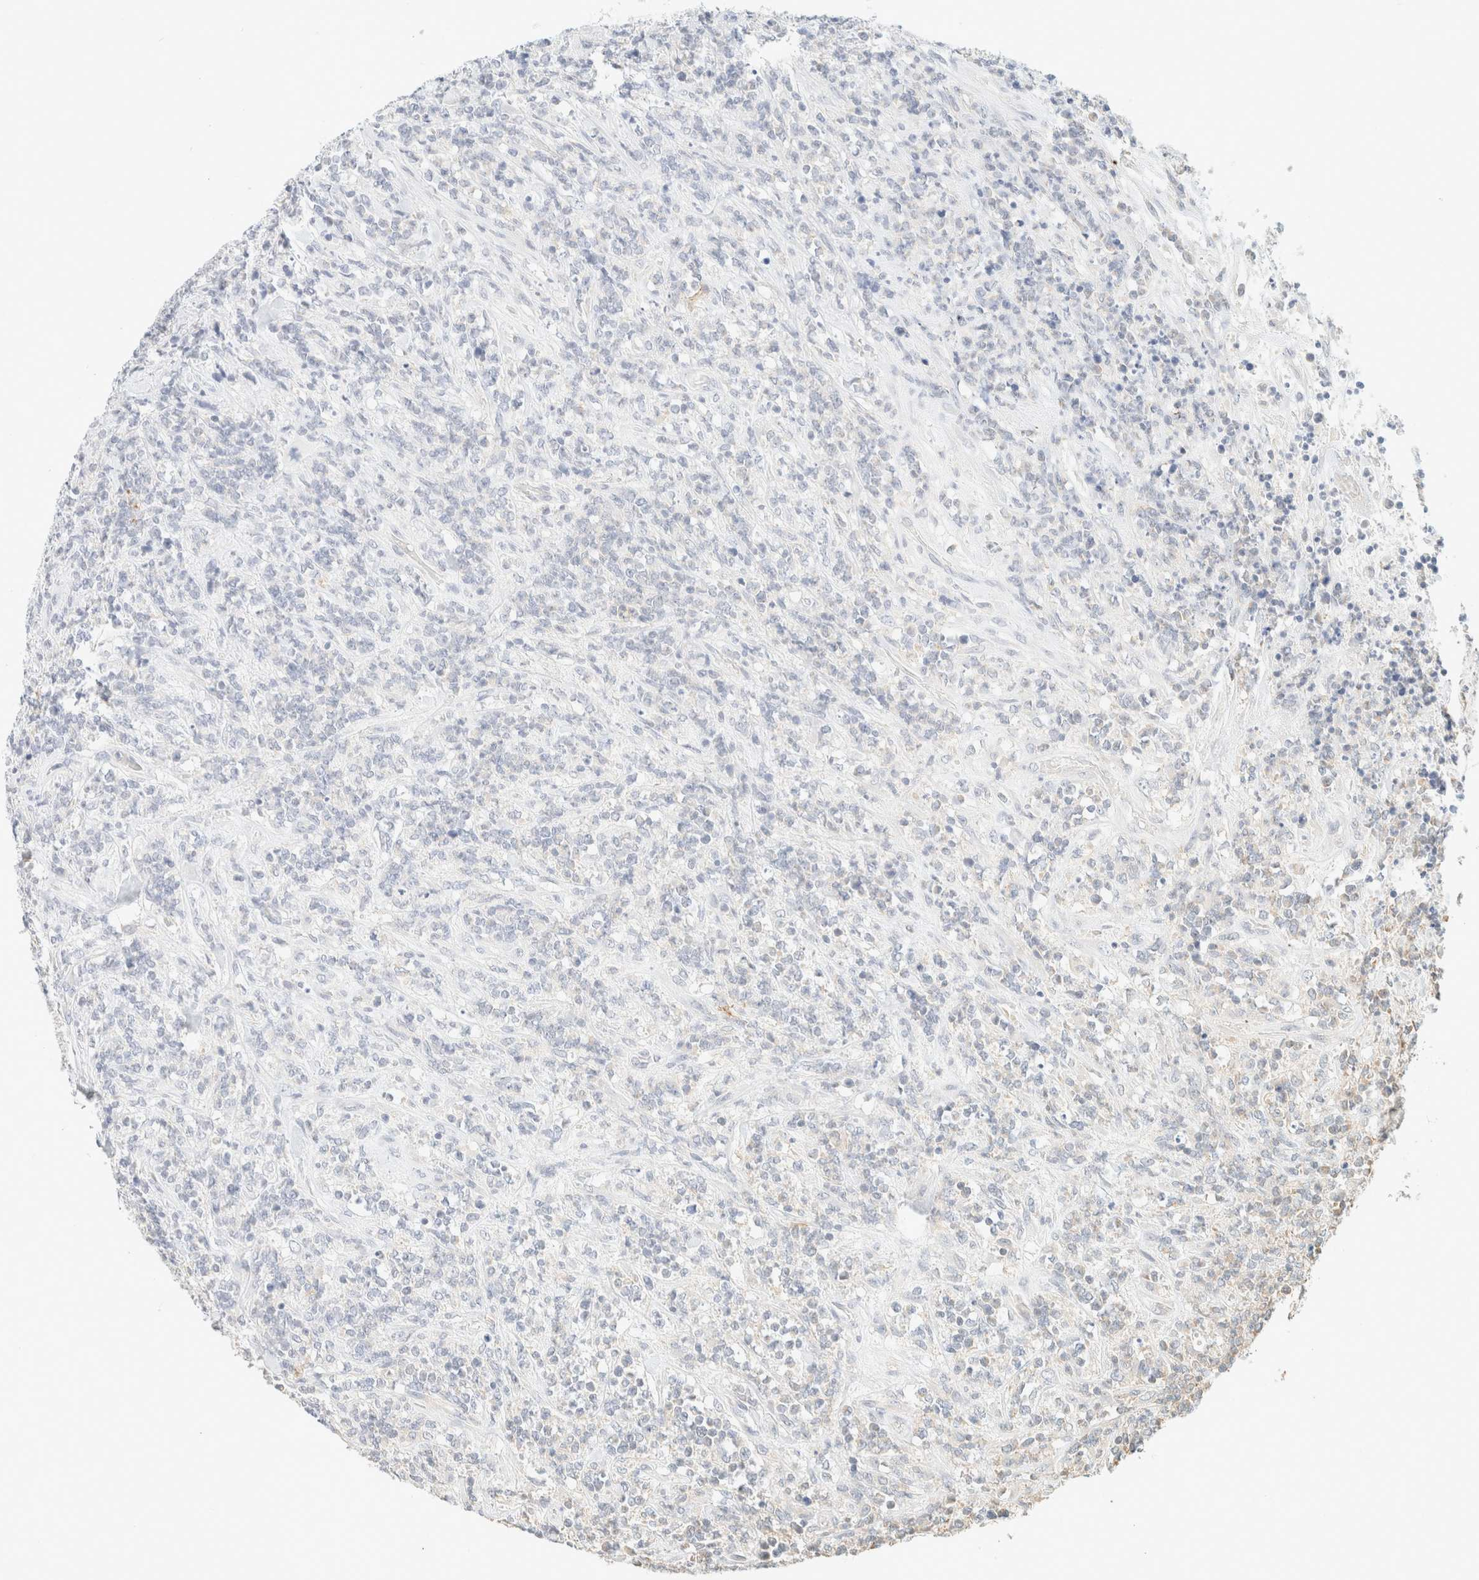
{"staining": {"intensity": "negative", "quantity": "none", "location": "none"}, "tissue": "lymphoma", "cell_type": "Tumor cells", "image_type": "cancer", "snomed": [{"axis": "morphology", "description": "Malignant lymphoma, non-Hodgkin's type, High grade"}, {"axis": "topography", "description": "Soft tissue"}], "caption": "Immunohistochemistry (IHC) of high-grade malignant lymphoma, non-Hodgkin's type shows no positivity in tumor cells. (DAB (3,3'-diaminobenzidine) immunohistochemistry (IHC), high magnification).", "gene": "TIMD4", "patient": {"sex": "male", "age": 18}}